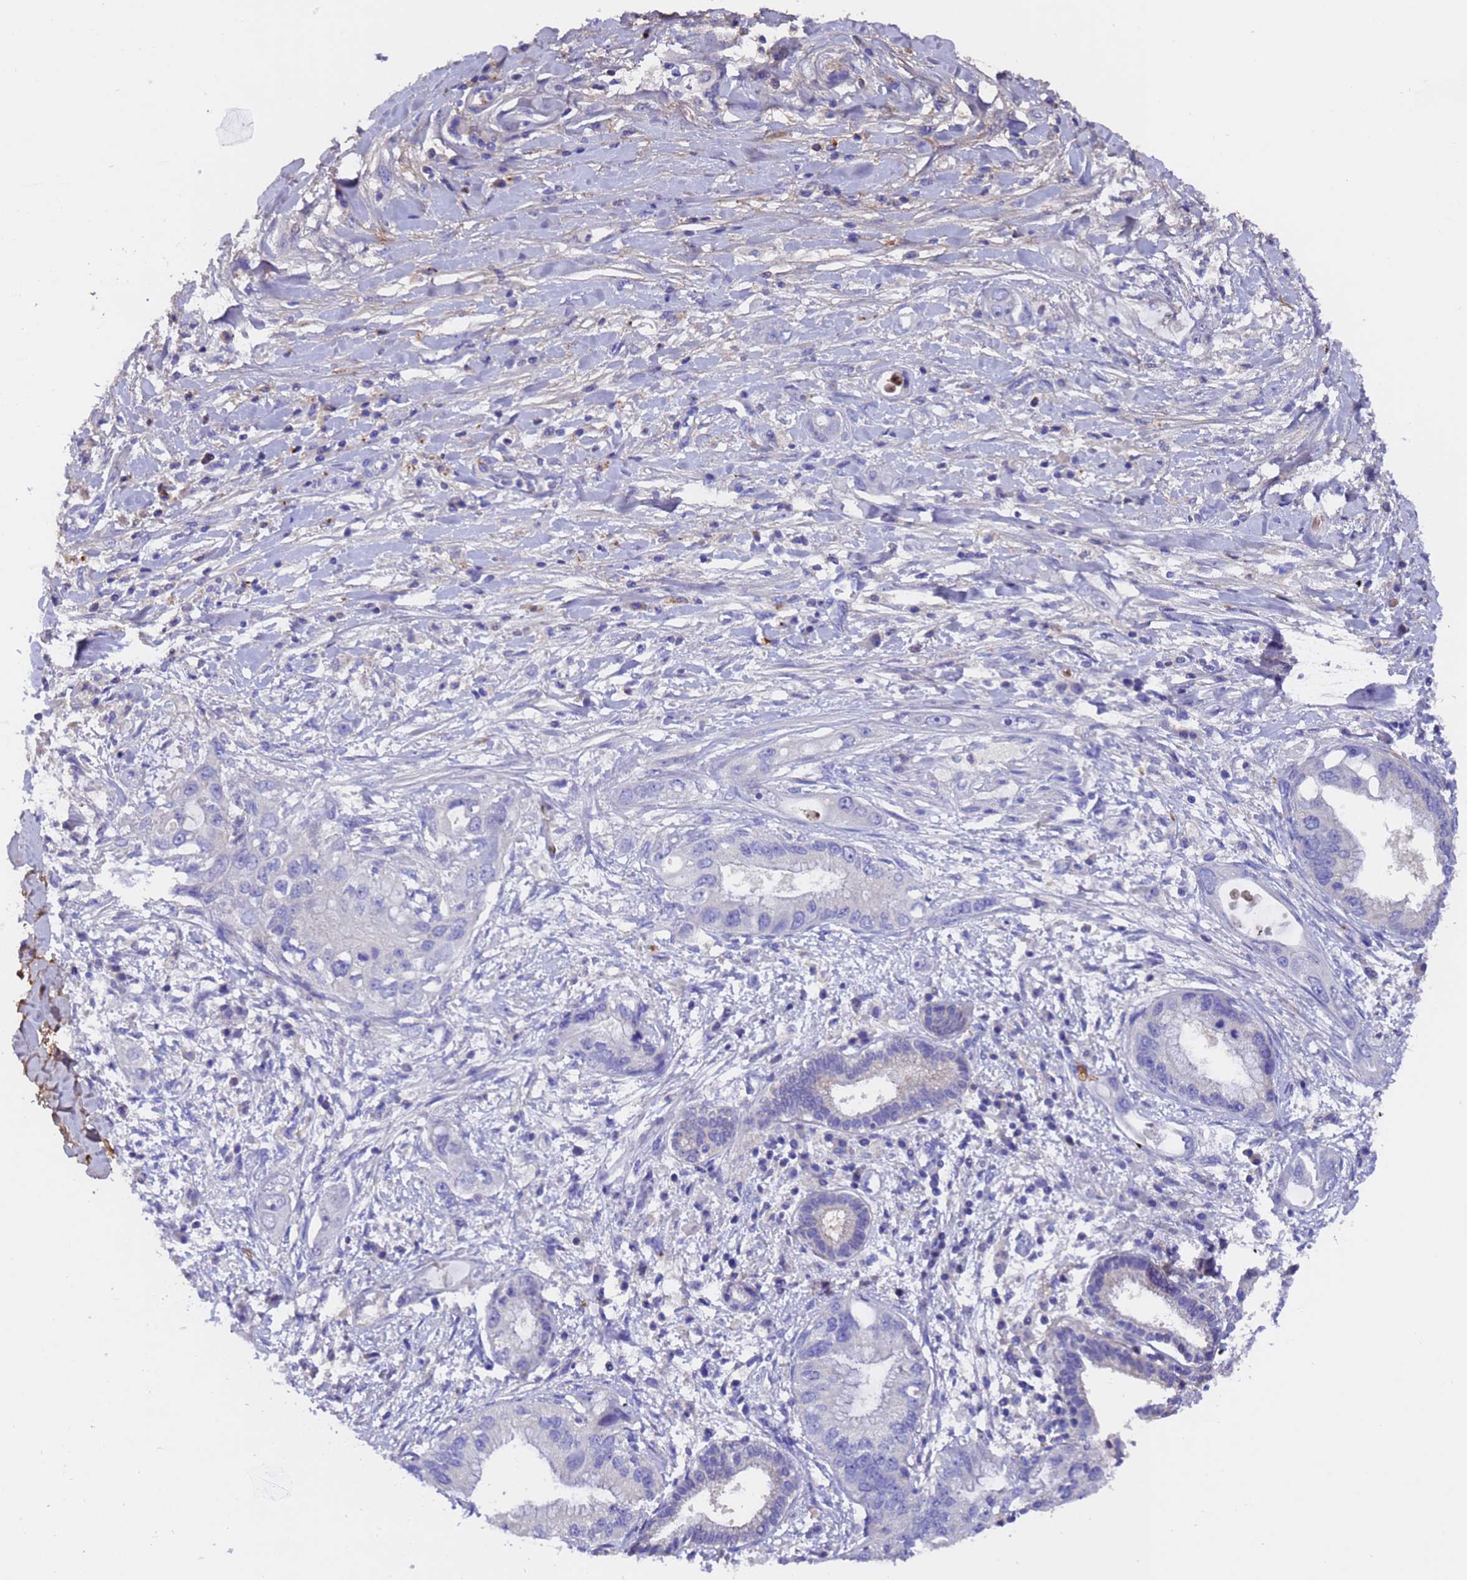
{"staining": {"intensity": "negative", "quantity": "none", "location": "none"}, "tissue": "pancreatic cancer", "cell_type": "Tumor cells", "image_type": "cancer", "snomed": [{"axis": "morphology", "description": "Inflammation, NOS"}, {"axis": "morphology", "description": "Adenocarcinoma, NOS"}, {"axis": "topography", "description": "Pancreas"}], "caption": "The image demonstrates no staining of tumor cells in adenocarcinoma (pancreatic). (Brightfield microscopy of DAB IHC at high magnification).", "gene": "ELP6", "patient": {"sex": "female", "age": 56}}